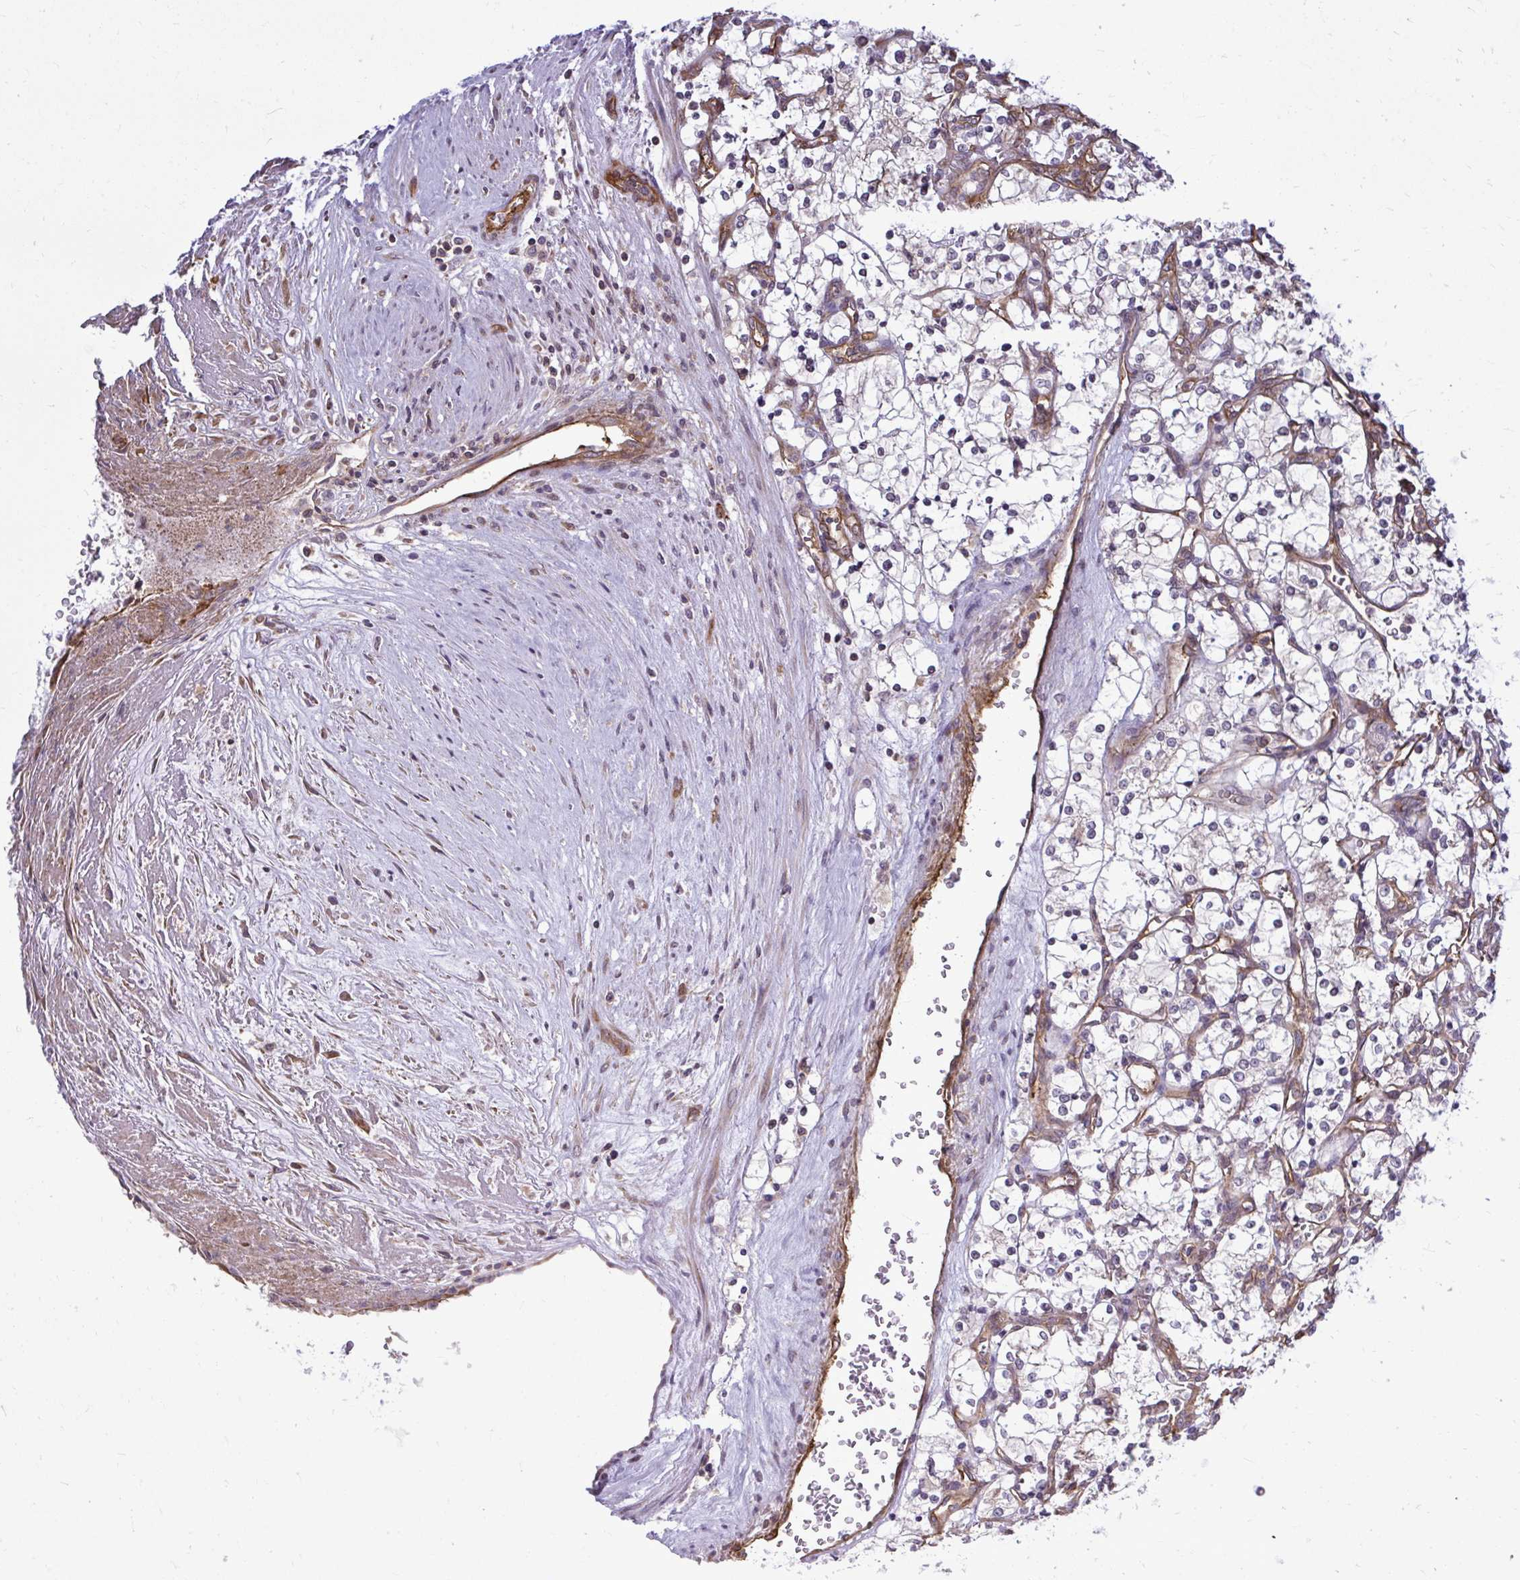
{"staining": {"intensity": "negative", "quantity": "none", "location": "none"}, "tissue": "renal cancer", "cell_type": "Tumor cells", "image_type": "cancer", "snomed": [{"axis": "morphology", "description": "Adenocarcinoma, NOS"}, {"axis": "topography", "description": "Kidney"}], "caption": "Renal adenocarcinoma stained for a protein using IHC displays no staining tumor cells.", "gene": "FUT10", "patient": {"sex": "female", "age": 69}}